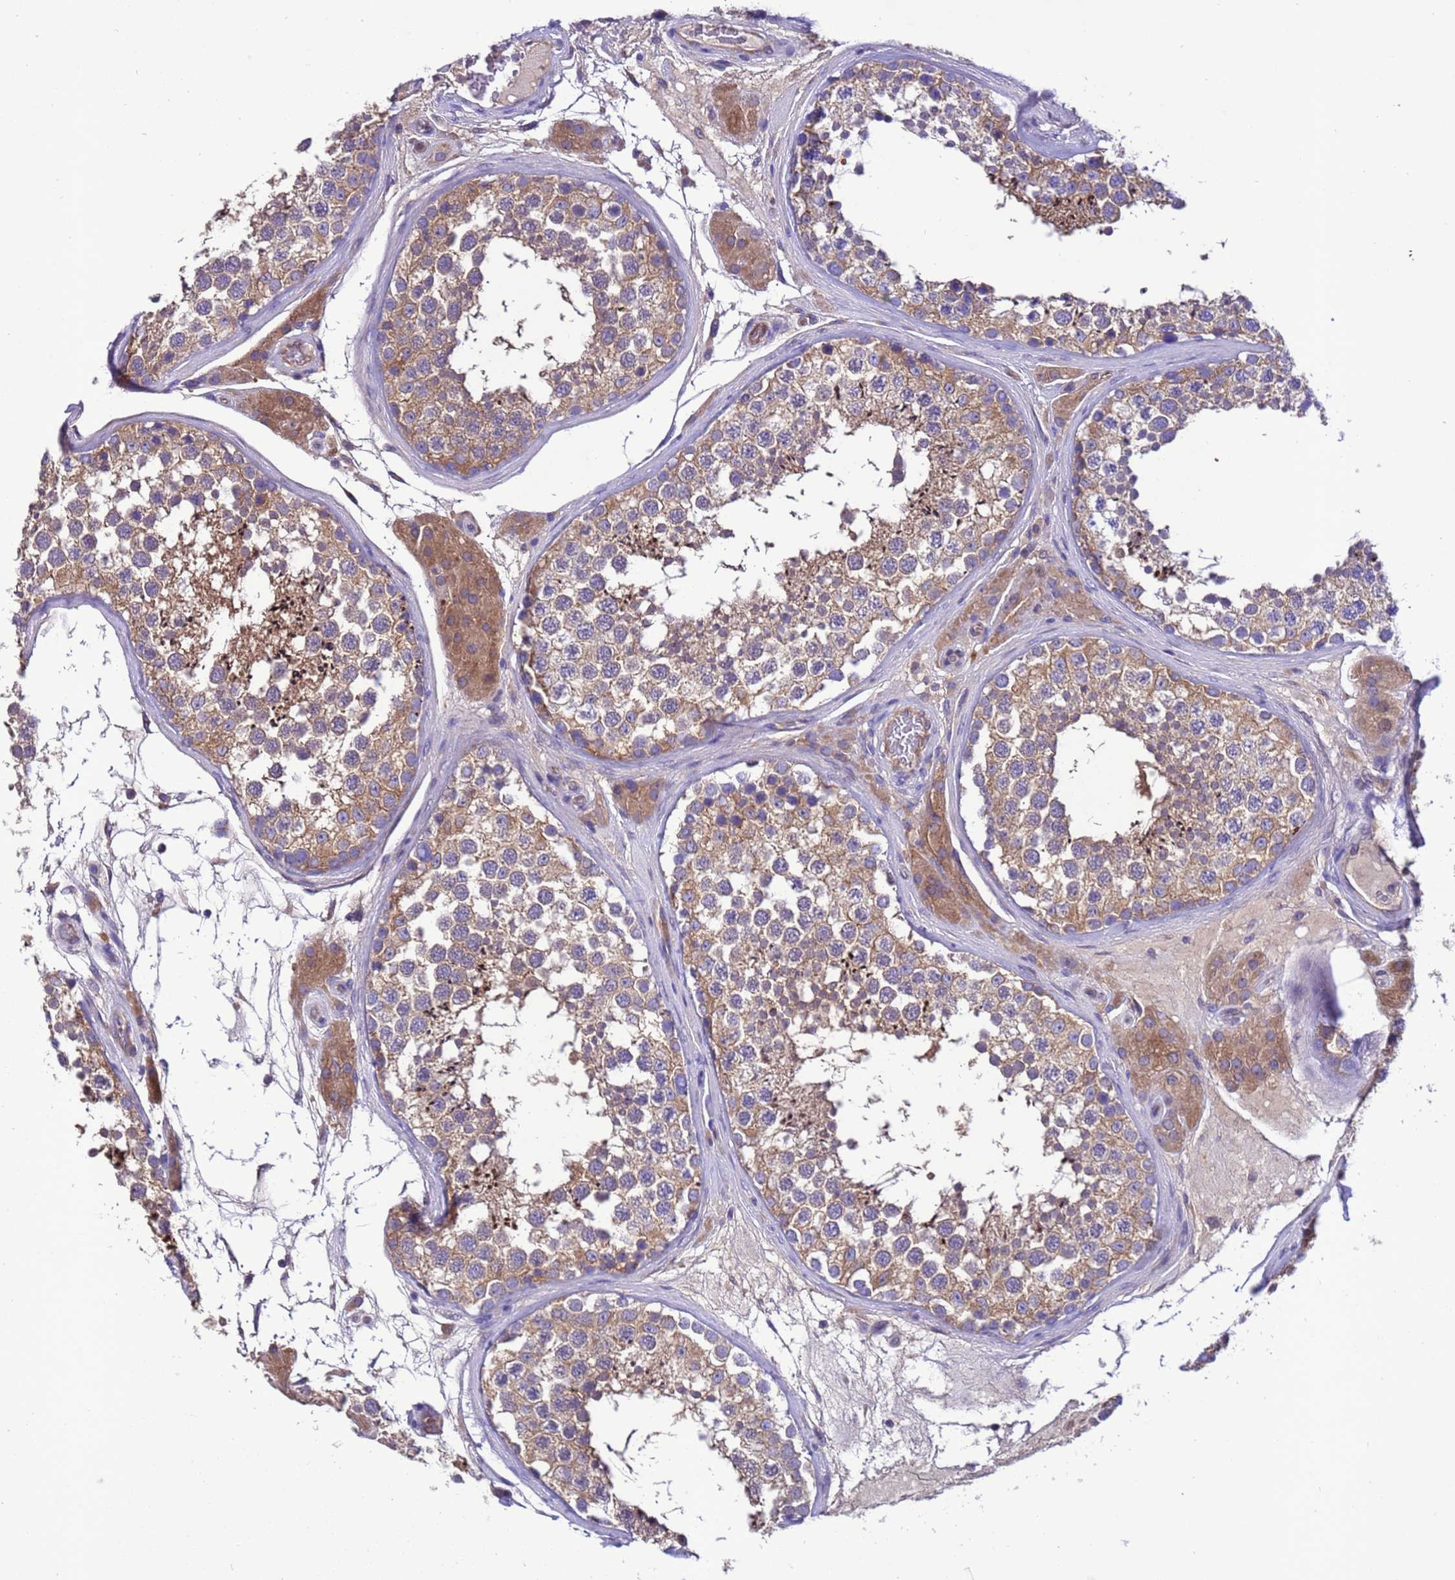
{"staining": {"intensity": "moderate", "quantity": ">75%", "location": "cytoplasmic/membranous"}, "tissue": "testis", "cell_type": "Cells in seminiferous ducts", "image_type": "normal", "snomed": [{"axis": "morphology", "description": "Normal tissue, NOS"}, {"axis": "topography", "description": "Testis"}], "caption": "DAB (3,3'-diaminobenzidine) immunohistochemical staining of normal human testis displays moderate cytoplasmic/membranous protein positivity in approximately >75% of cells in seminiferous ducts. (Stains: DAB (3,3'-diaminobenzidine) in brown, nuclei in blue, Microscopy: brightfield microscopy at high magnification).", "gene": "RABEP2", "patient": {"sex": "male", "age": 46}}